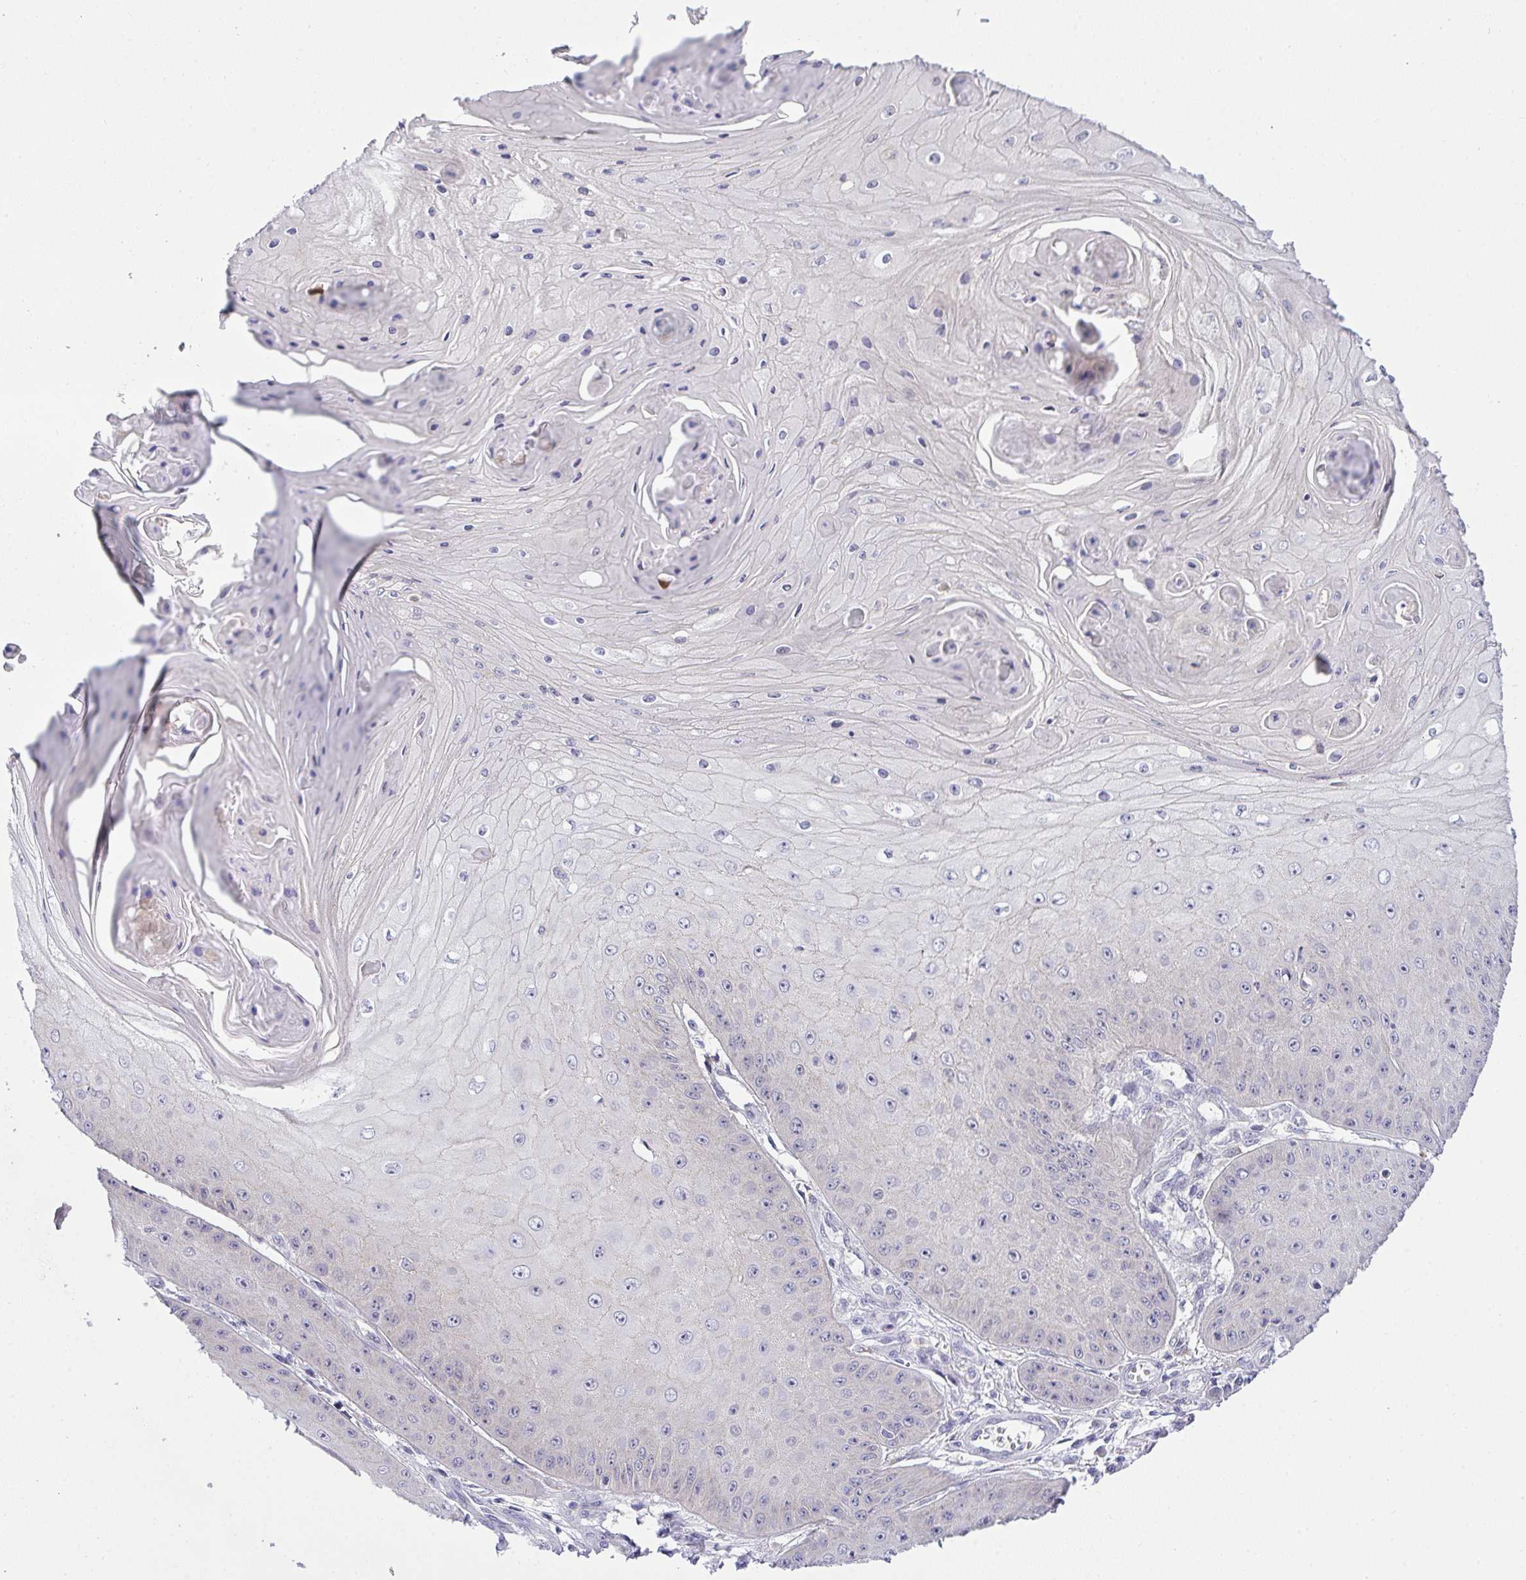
{"staining": {"intensity": "negative", "quantity": "none", "location": "none"}, "tissue": "skin cancer", "cell_type": "Tumor cells", "image_type": "cancer", "snomed": [{"axis": "morphology", "description": "Squamous cell carcinoma, NOS"}, {"axis": "topography", "description": "Skin"}], "caption": "Image shows no significant protein expression in tumor cells of skin cancer (squamous cell carcinoma).", "gene": "HOXD12", "patient": {"sex": "male", "age": 70}}